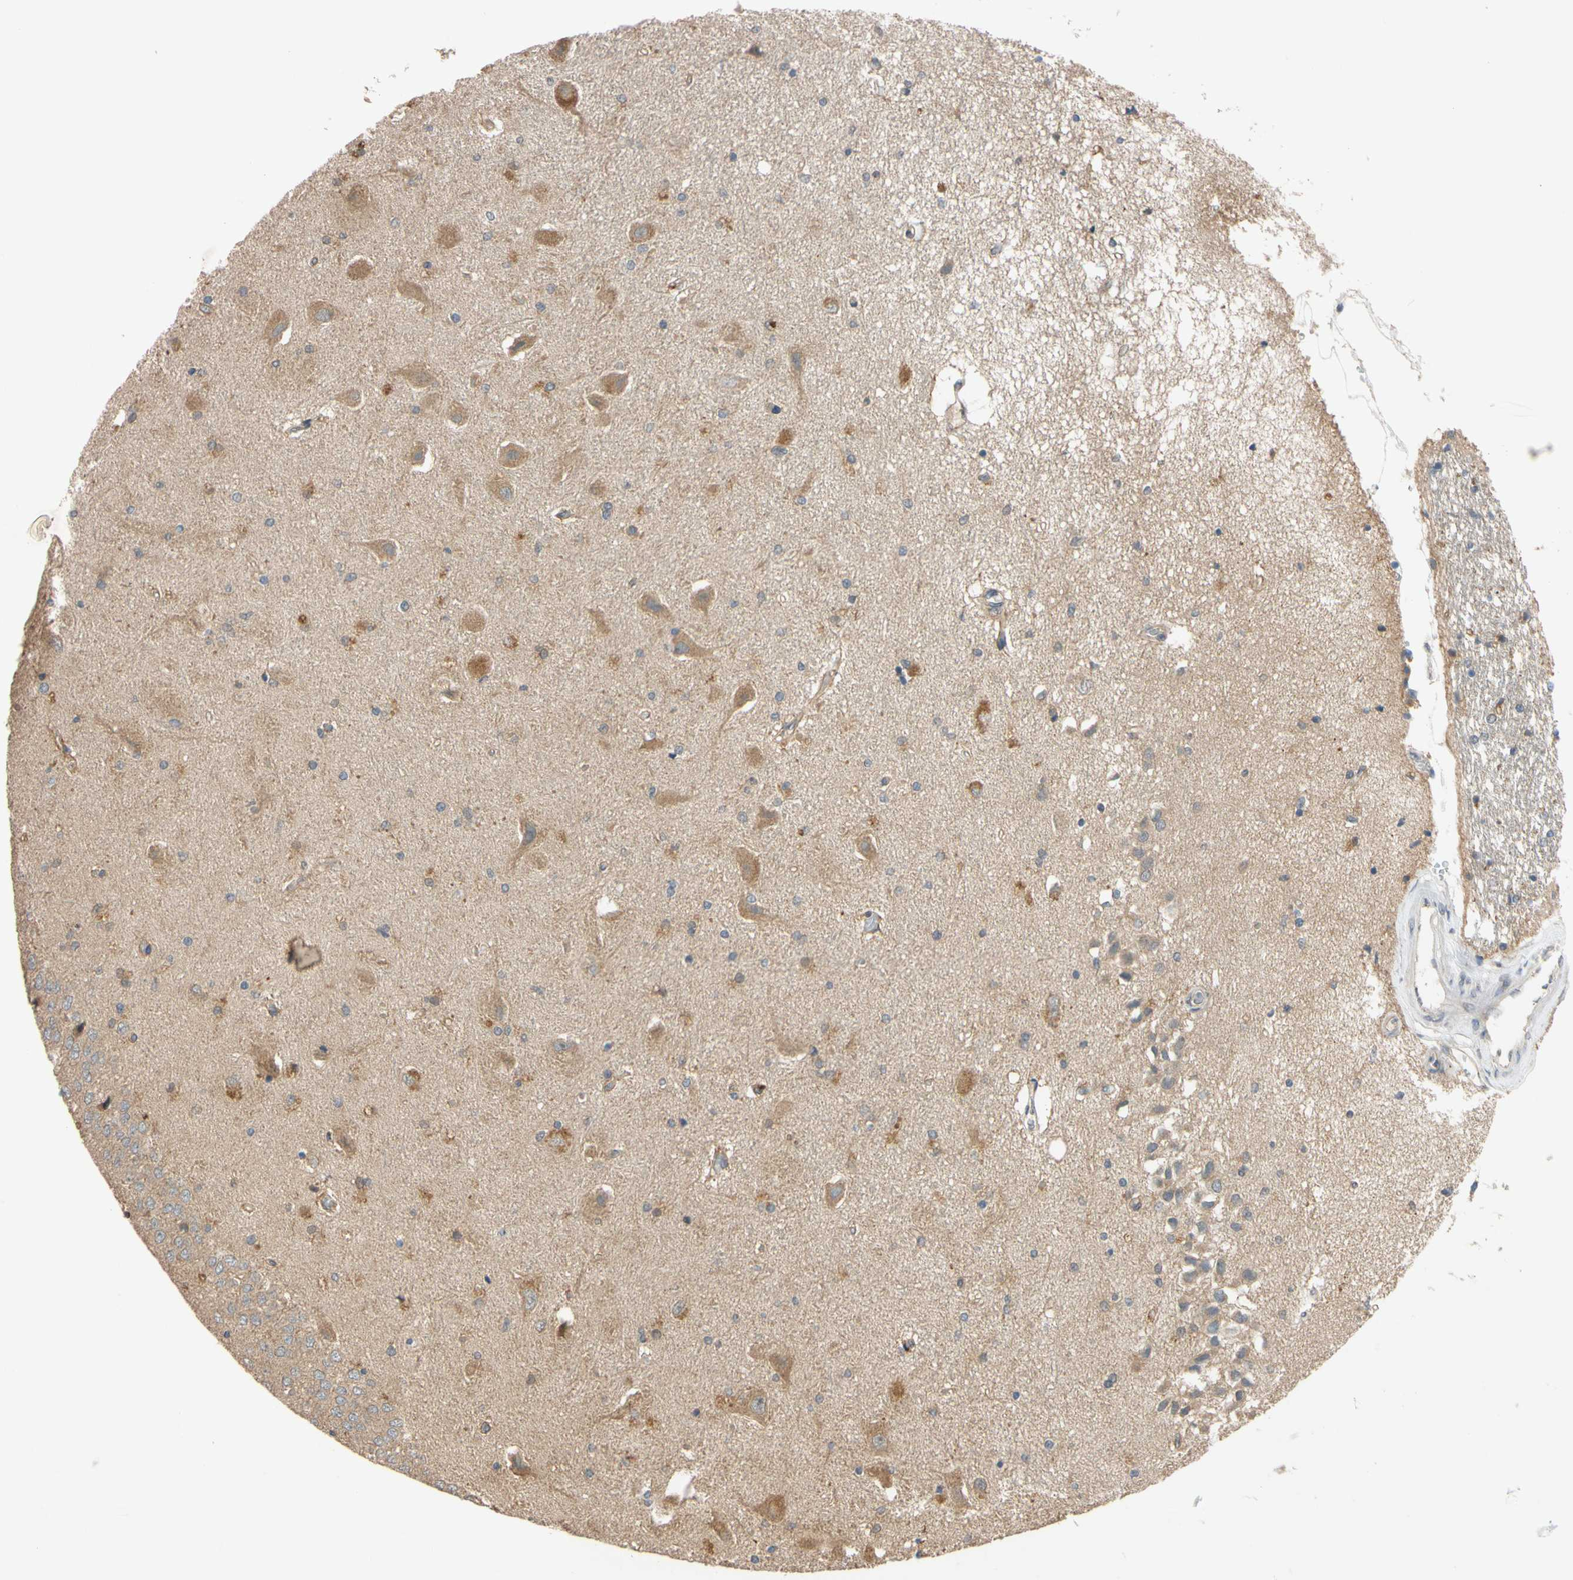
{"staining": {"intensity": "moderate", "quantity": "<25%", "location": "cytoplasmic/membranous,nuclear"}, "tissue": "hippocampus", "cell_type": "Glial cells", "image_type": "normal", "snomed": [{"axis": "morphology", "description": "Normal tissue, NOS"}, {"axis": "topography", "description": "Hippocampus"}], "caption": "Immunohistochemistry micrograph of benign hippocampus stained for a protein (brown), which shows low levels of moderate cytoplasmic/membranous,nuclear expression in about <25% of glial cells.", "gene": "MBTPS2", "patient": {"sex": "female", "age": 54}}